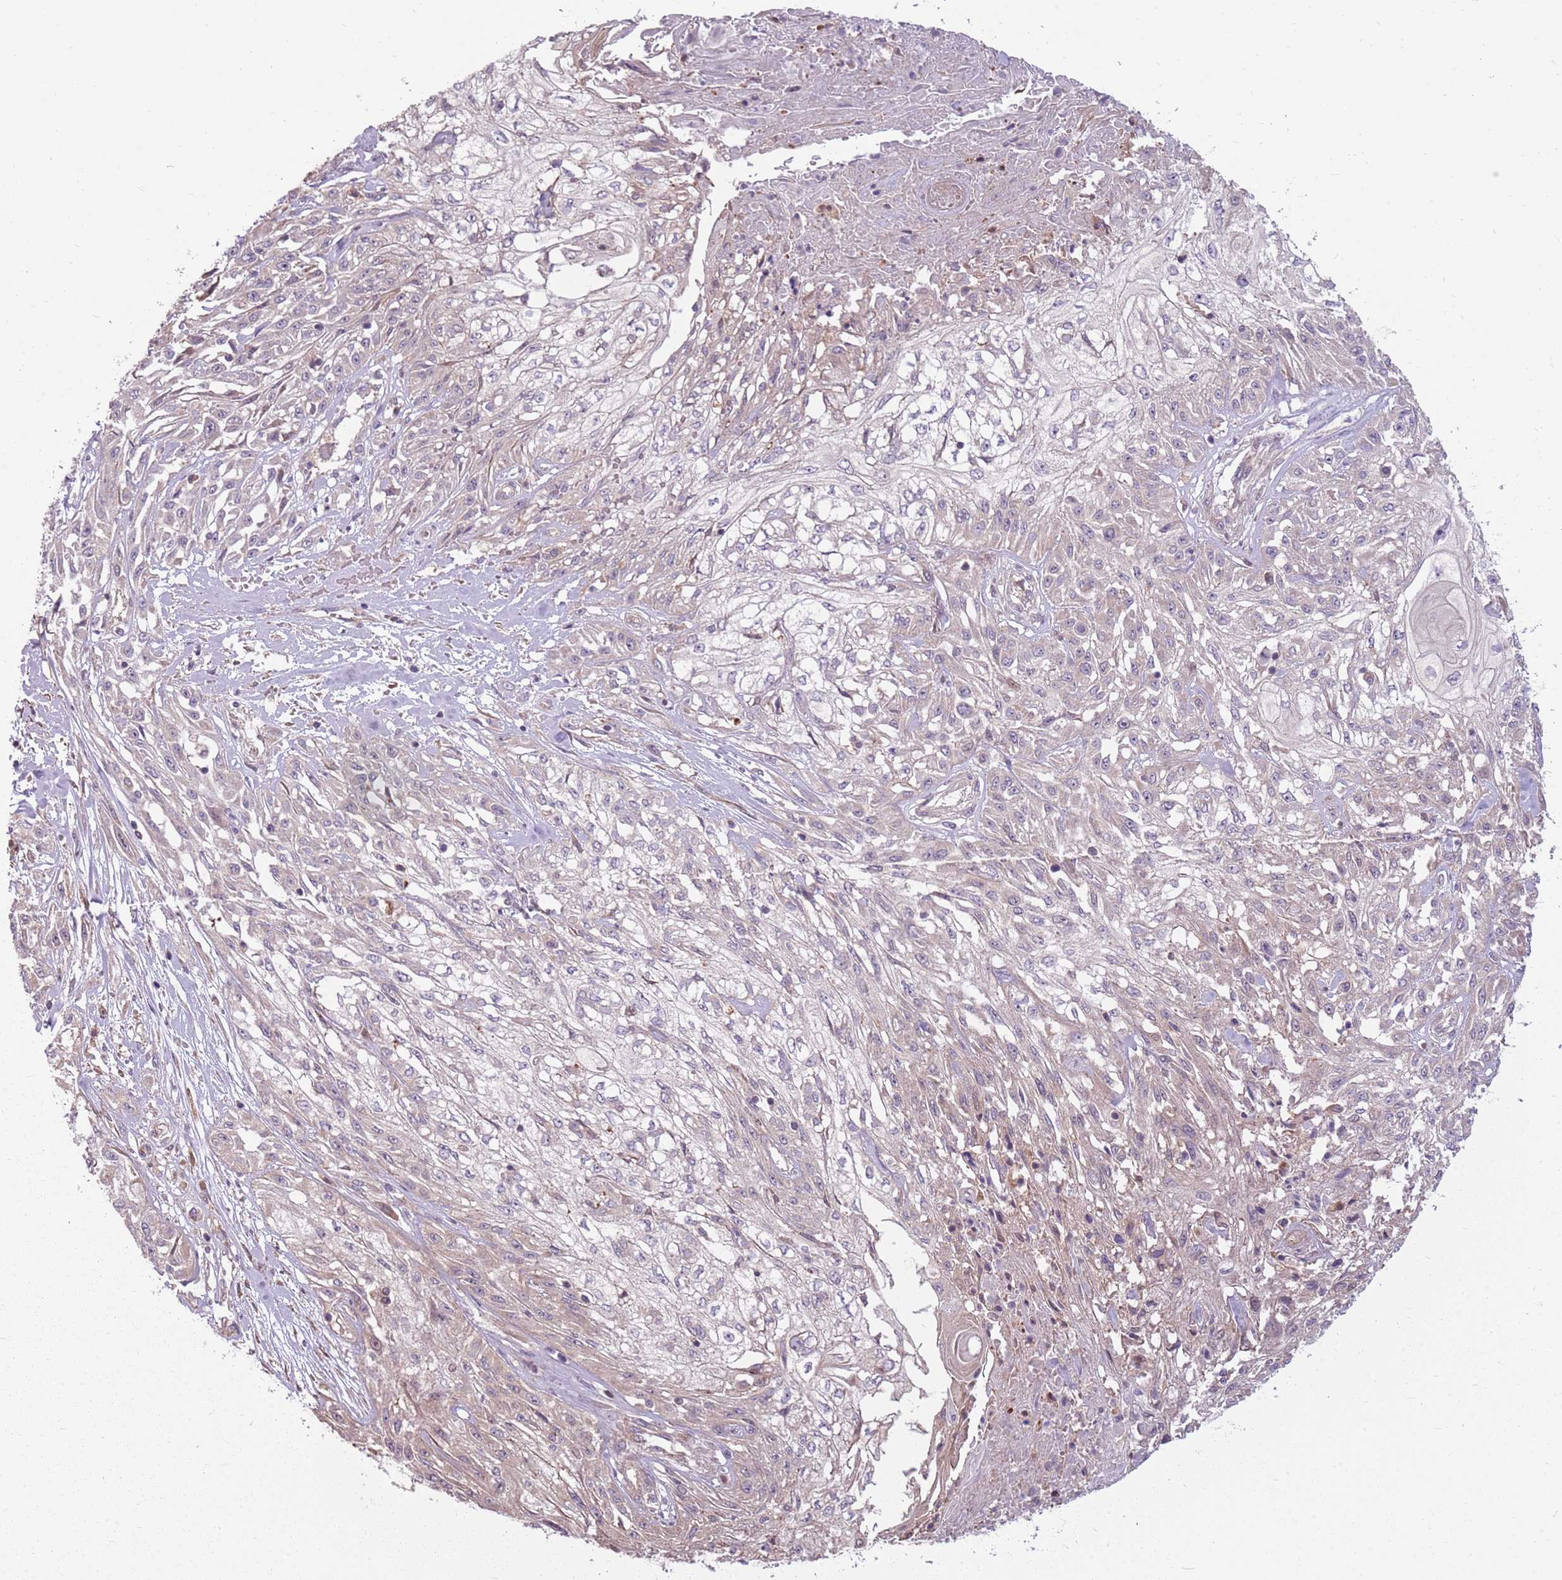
{"staining": {"intensity": "negative", "quantity": "none", "location": "none"}, "tissue": "skin cancer", "cell_type": "Tumor cells", "image_type": "cancer", "snomed": [{"axis": "morphology", "description": "Squamous cell carcinoma, NOS"}, {"axis": "morphology", "description": "Squamous cell carcinoma, metastatic, NOS"}, {"axis": "topography", "description": "Skin"}, {"axis": "topography", "description": "Lymph node"}], "caption": "Tumor cells are negative for brown protein staining in skin squamous cell carcinoma.", "gene": "RPL21", "patient": {"sex": "male", "age": 75}}